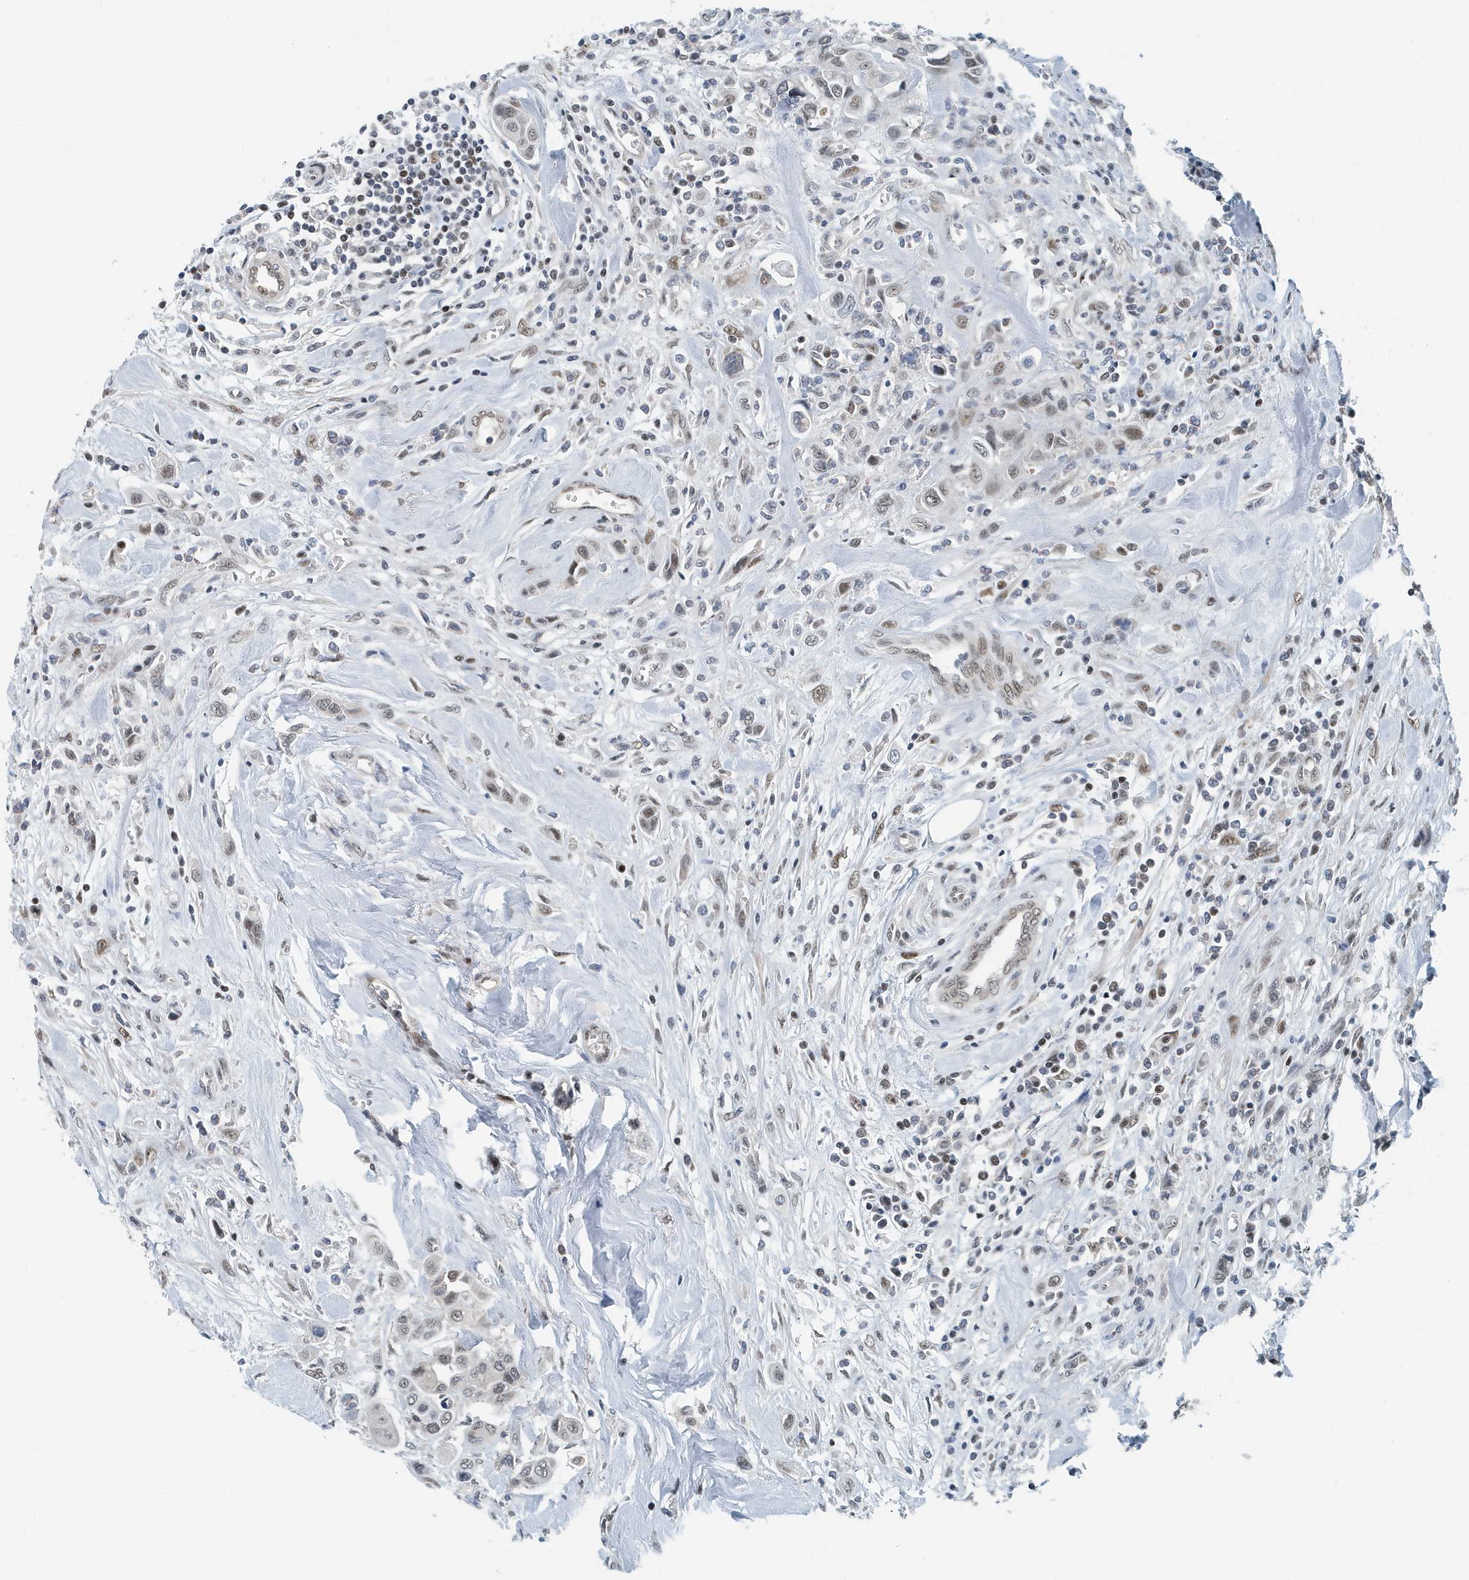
{"staining": {"intensity": "weak", "quantity": ">75%", "location": "nuclear"}, "tissue": "urothelial cancer", "cell_type": "Tumor cells", "image_type": "cancer", "snomed": [{"axis": "morphology", "description": "Urothelial carcinoma, High grade"}, {"axis": "topography", "description": "Urinary bladder"}], "caption": "This micrograph demonstrates immunohistochemistry staining of human urothelial cancer, with low weak nuclear expression in about >75% of tumor cells.", "gene": "KIF15", "patient": {"sex": "male", "age": 50}}